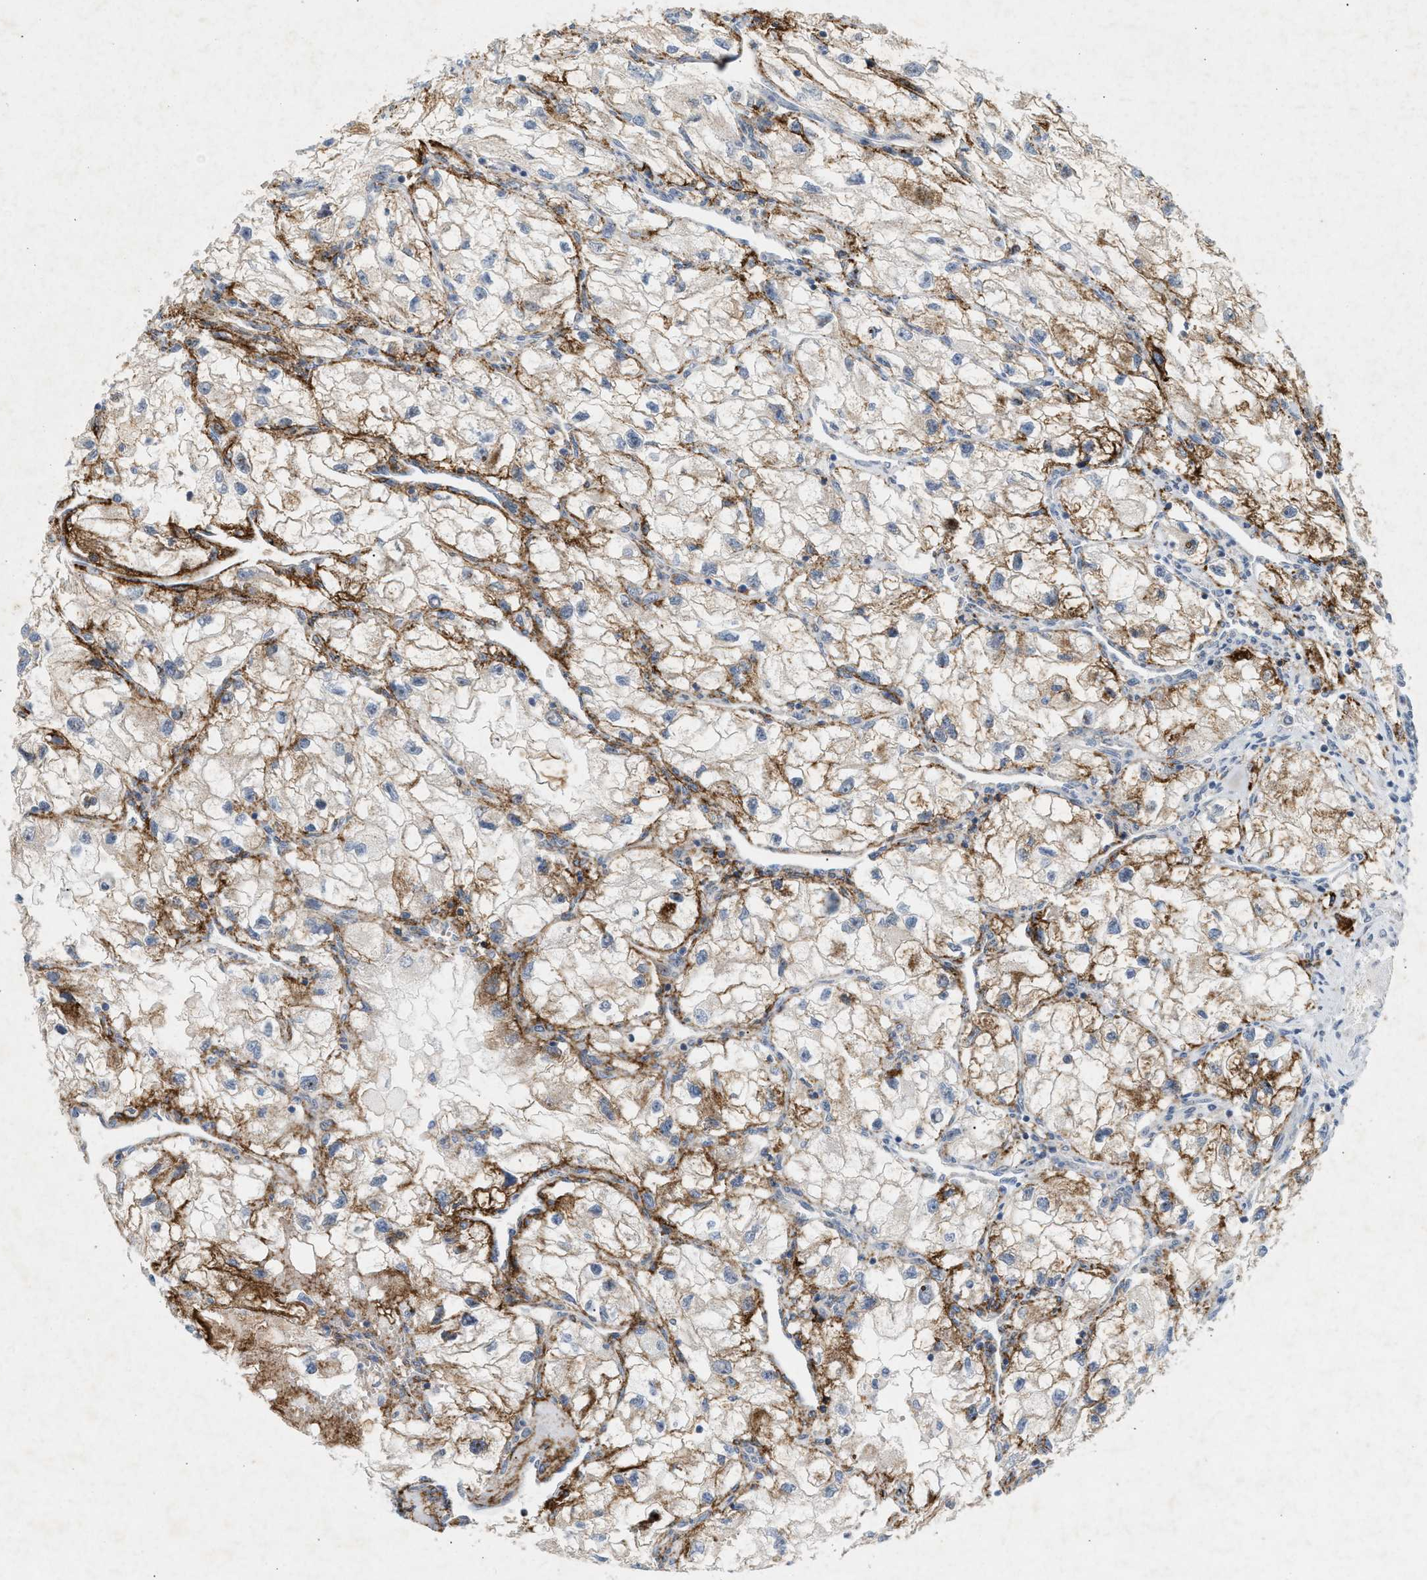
{"staining": {"intensity": "moderate", "quantity": ">75%", "location": "cytoplasmic/membranous"}, "tissue": "renal cancer", "cell_type": "Tumor cells", "image_type": "cancer", "snomed": [{"axis": "morphology", "description": "Adenocarcinoma, NOS"}, {"axis": "topography", "description": "Kidney"}], "caption": "The immunohistochemical stain shows moderate cytoplasmic/membranous positivity in tumor cells of adenocarcinoma (renal) tissue.", "gene": "ZPR1", "patient": {"sex": "female", "age": 70}}